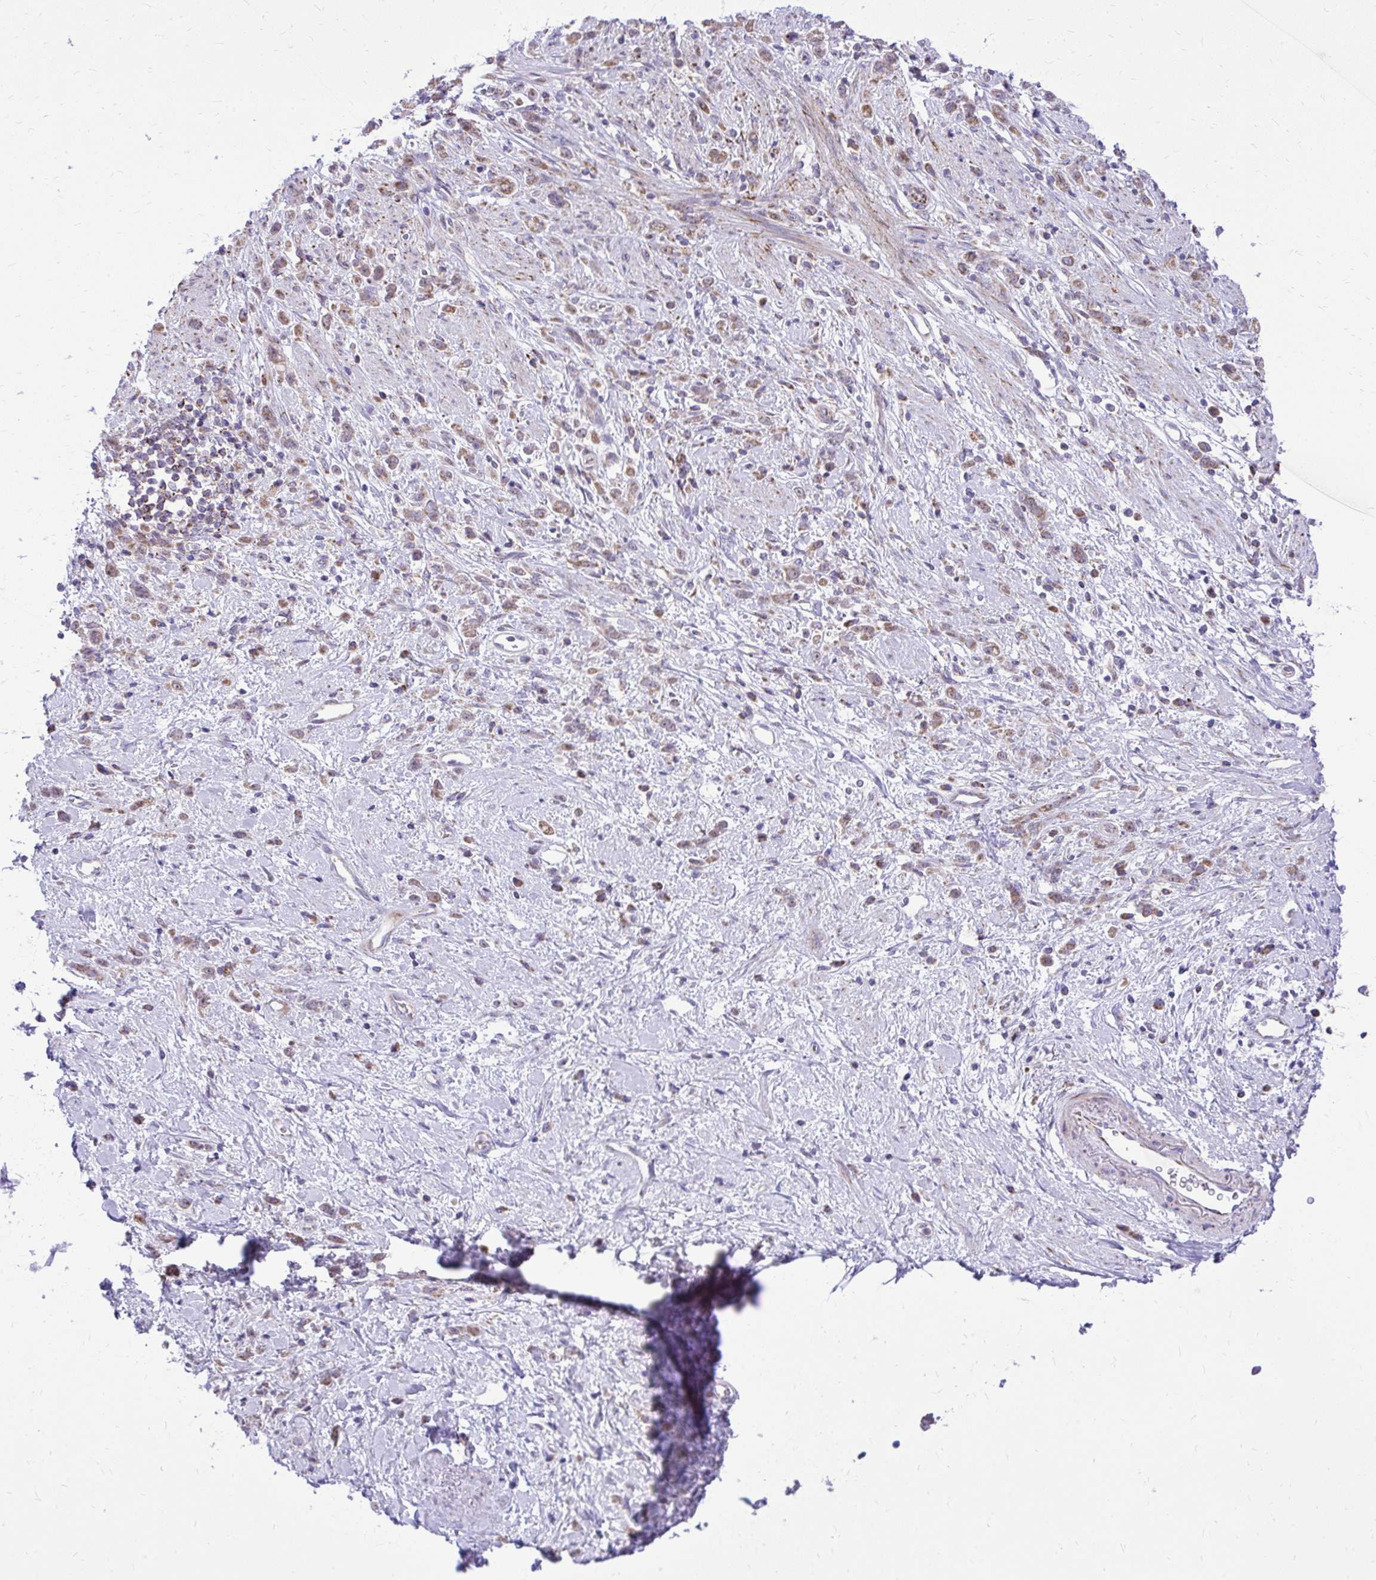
{"staining": {"intensity": "weak", "quantity": ">75%", "location": "cytoplasmic/membranous"}, "tissue": "stomach cancer", "cell_type": "Tumor cells", "image_type": "cancer", "snomed": [{"axis": "morphology", "description": "Adenocarcinoma, NOS"}, {"axis": "topography", "description": "Stomach"}], "caption": "Immunohistochemical staining of stomach cancer (adenocarcinoma) demonstrates low levels of weak cytoplasmic/membranous protein staining in about >75% of tumor cells. Immunohistochemistry (ihc) stains the protein in brown and the nuclei are stained blue.", "gene": "GPRIN3", "patient": {"sex": "female", "age": 60}}